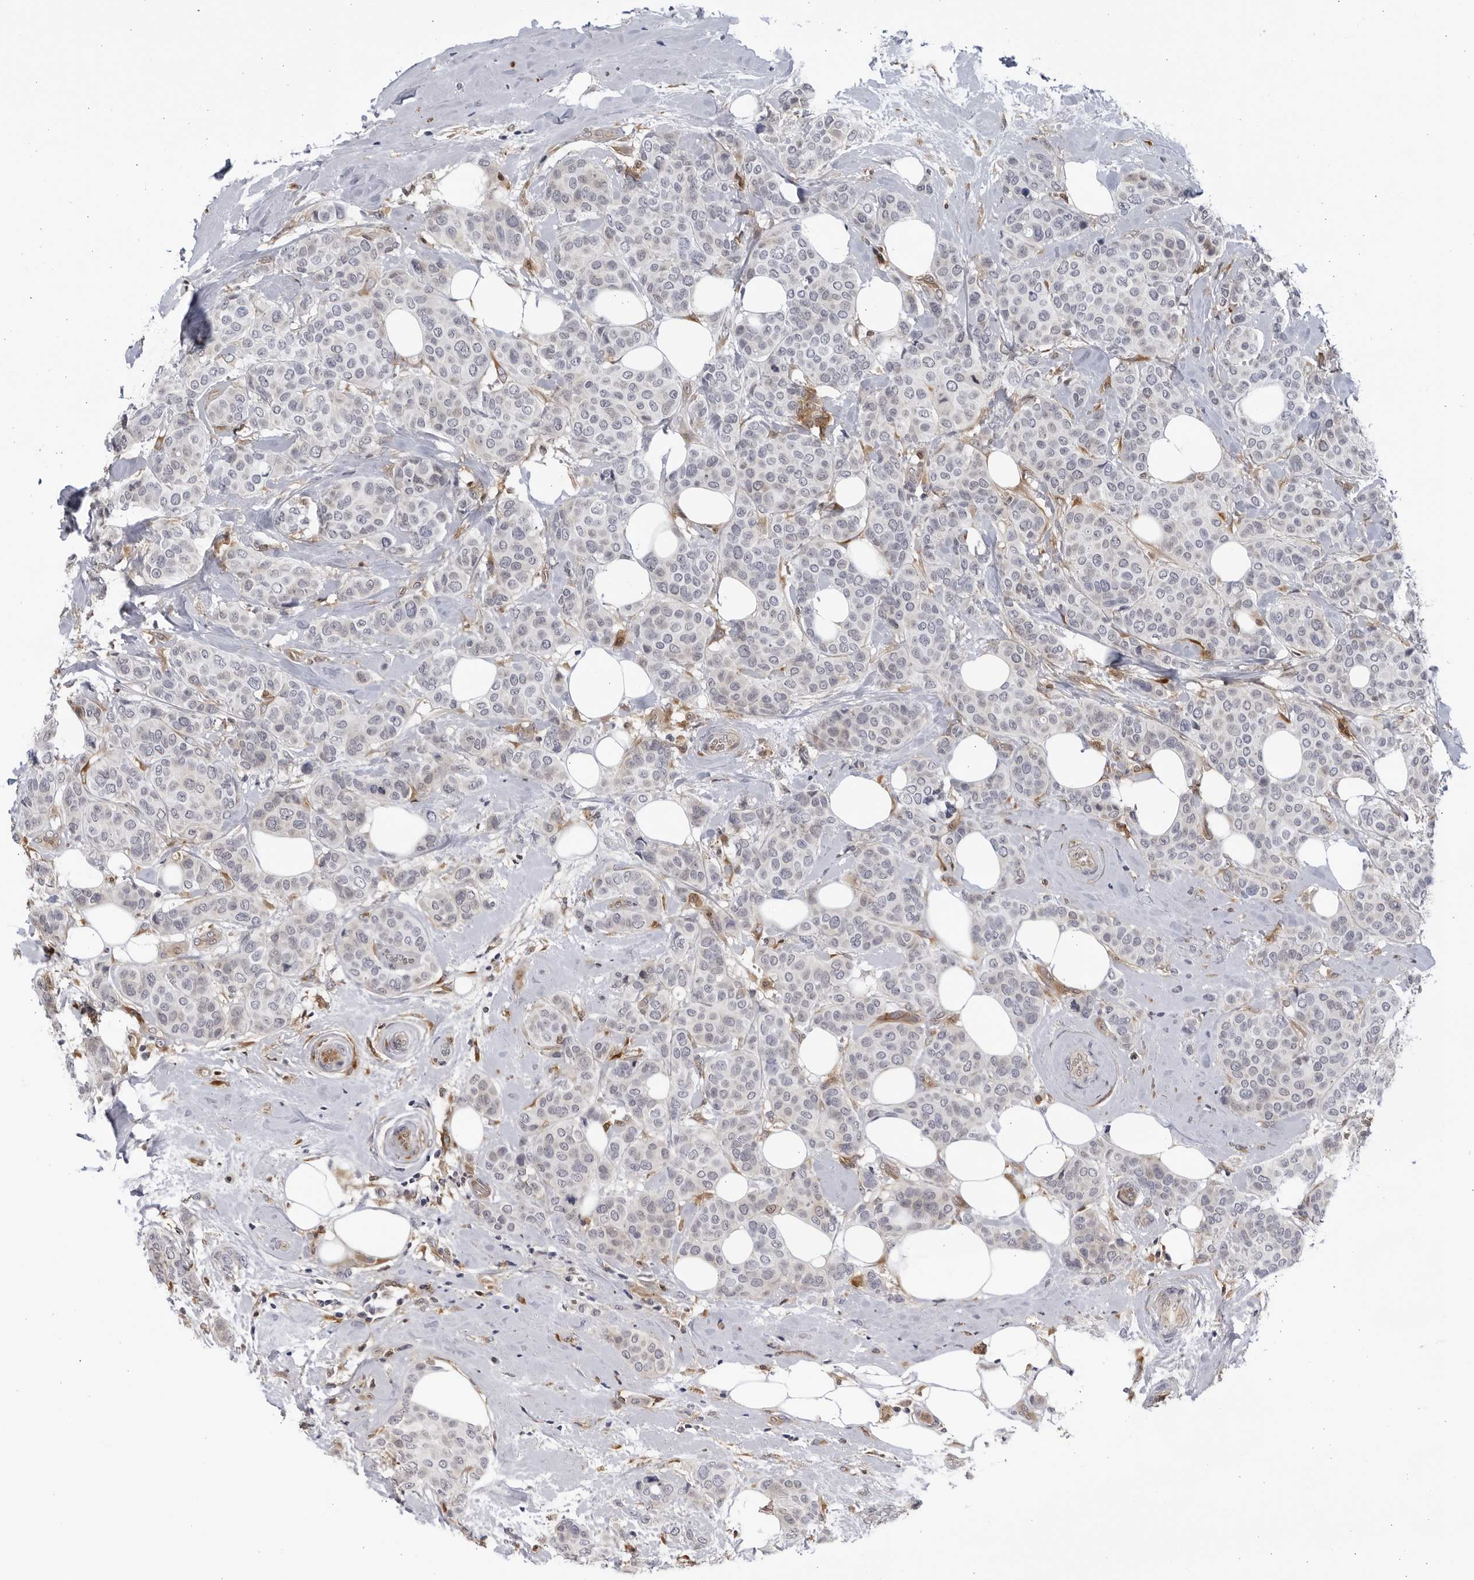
{"staining": {"intensity": "negative", "quantity": "none", "location": "none"}, "tissue": "breast cancer", "cell_type": "Tumor cells", "image_type": "cancer", "snomed": [{"axis": "morphology", "description": "Lobular carcinoma"}, {"axis": "topography", "description": "Breast"}], "caption": "The photomicrograph shows no staining of tumor cells in breast lobular carcinoma.", "gene": "BMP2K", "patient": {"sex": "female", "age": 51}}